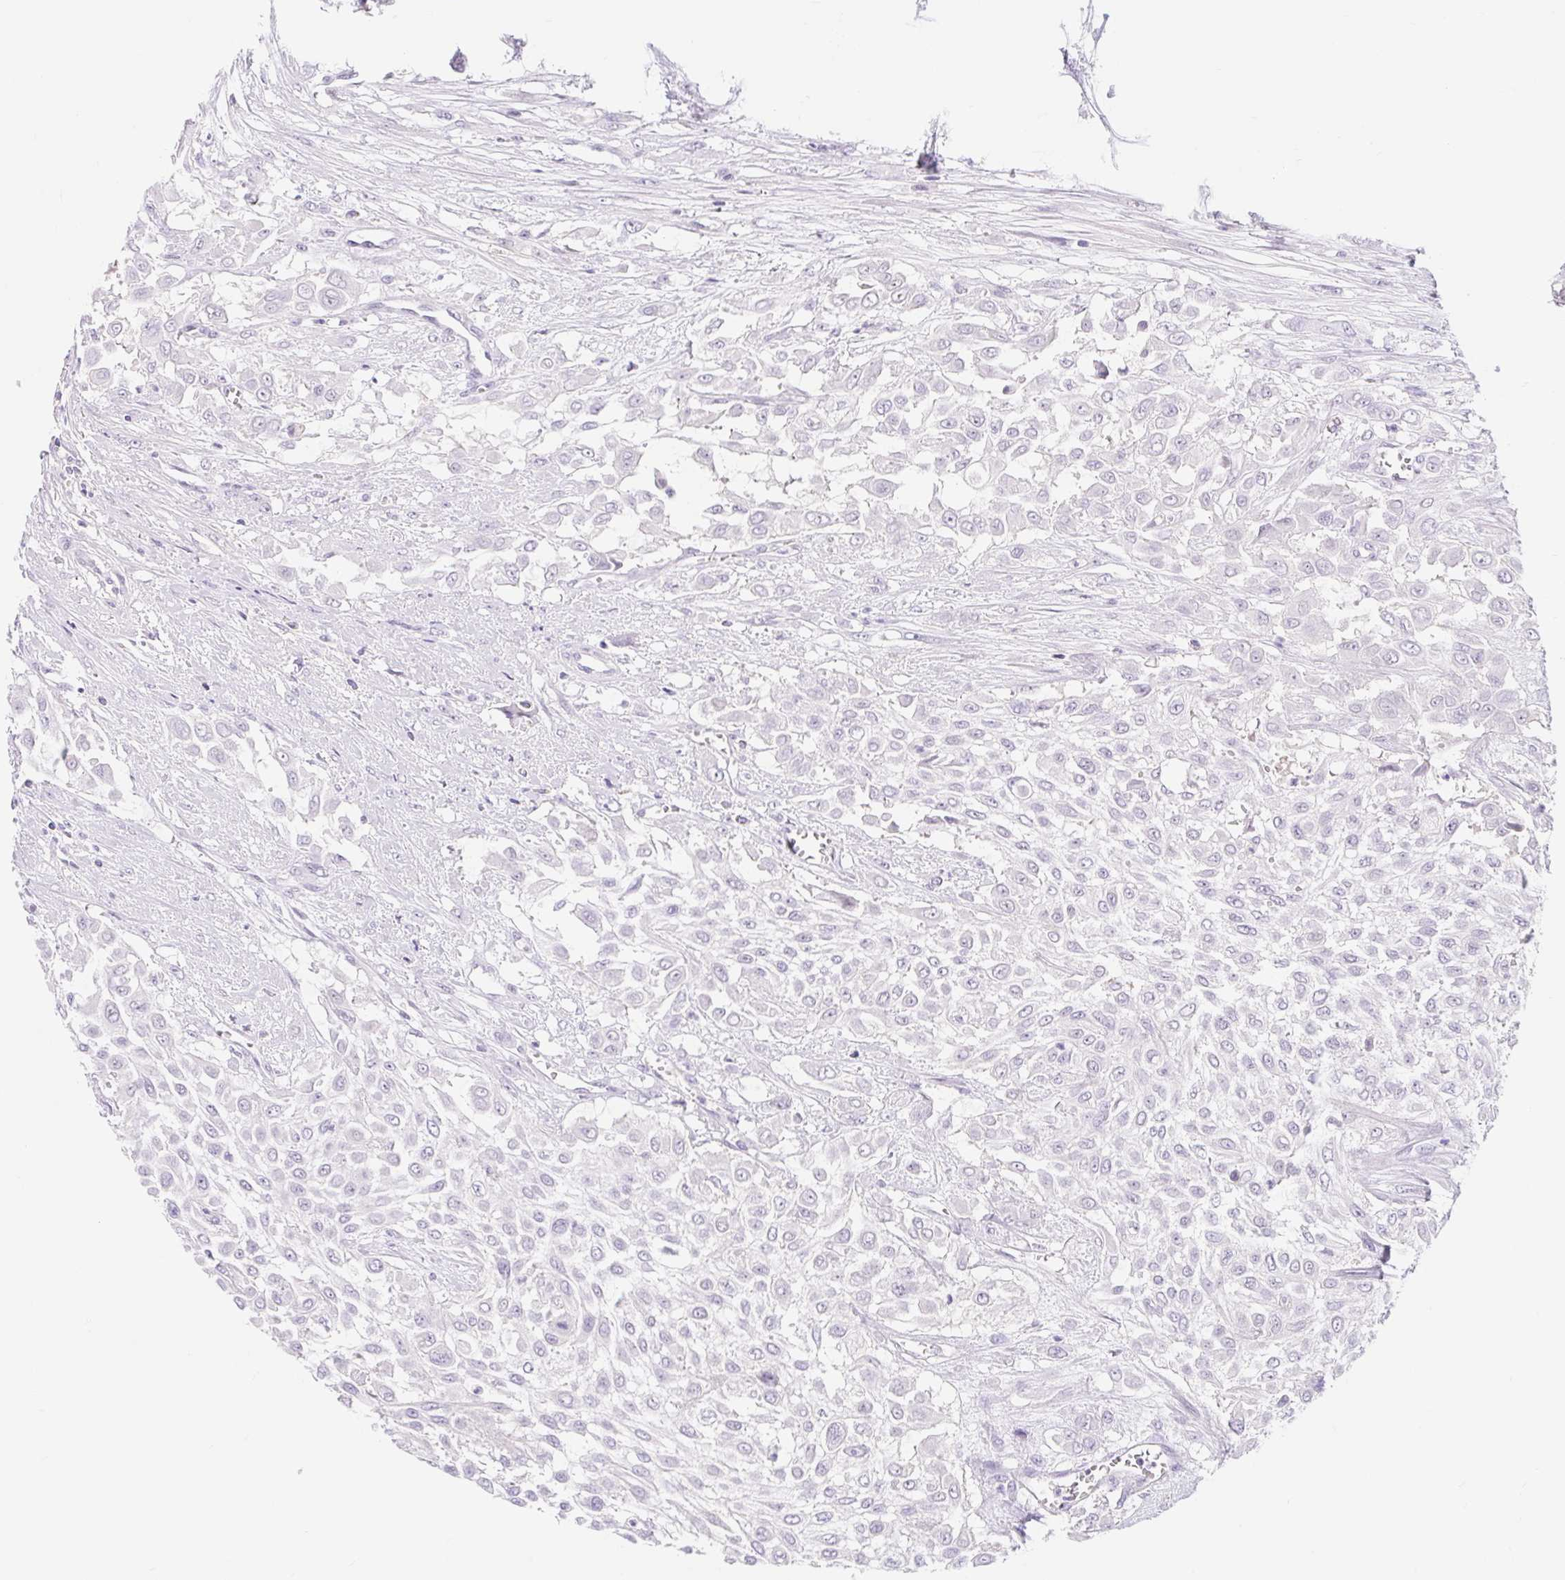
{"staining": {"intensity": "negative", "quantity": "none", "location": "none"}, "tissue": "urothelial cancer", "cell_type": "Tumor cells", "image_type": "cancer", "snomed": [{"axis": "morphology", "description": "Urothelial carcinoma, High grade"}, {"axis": "topography", "description": "Urinary bladder"}], "caption": "Photomicrograph shows no protein staining in tumor cells of urothelial carcinoma (high-grade) tissue.", "gene": "SLC28A1", "patient": {"sex": "male", "age": 57}}